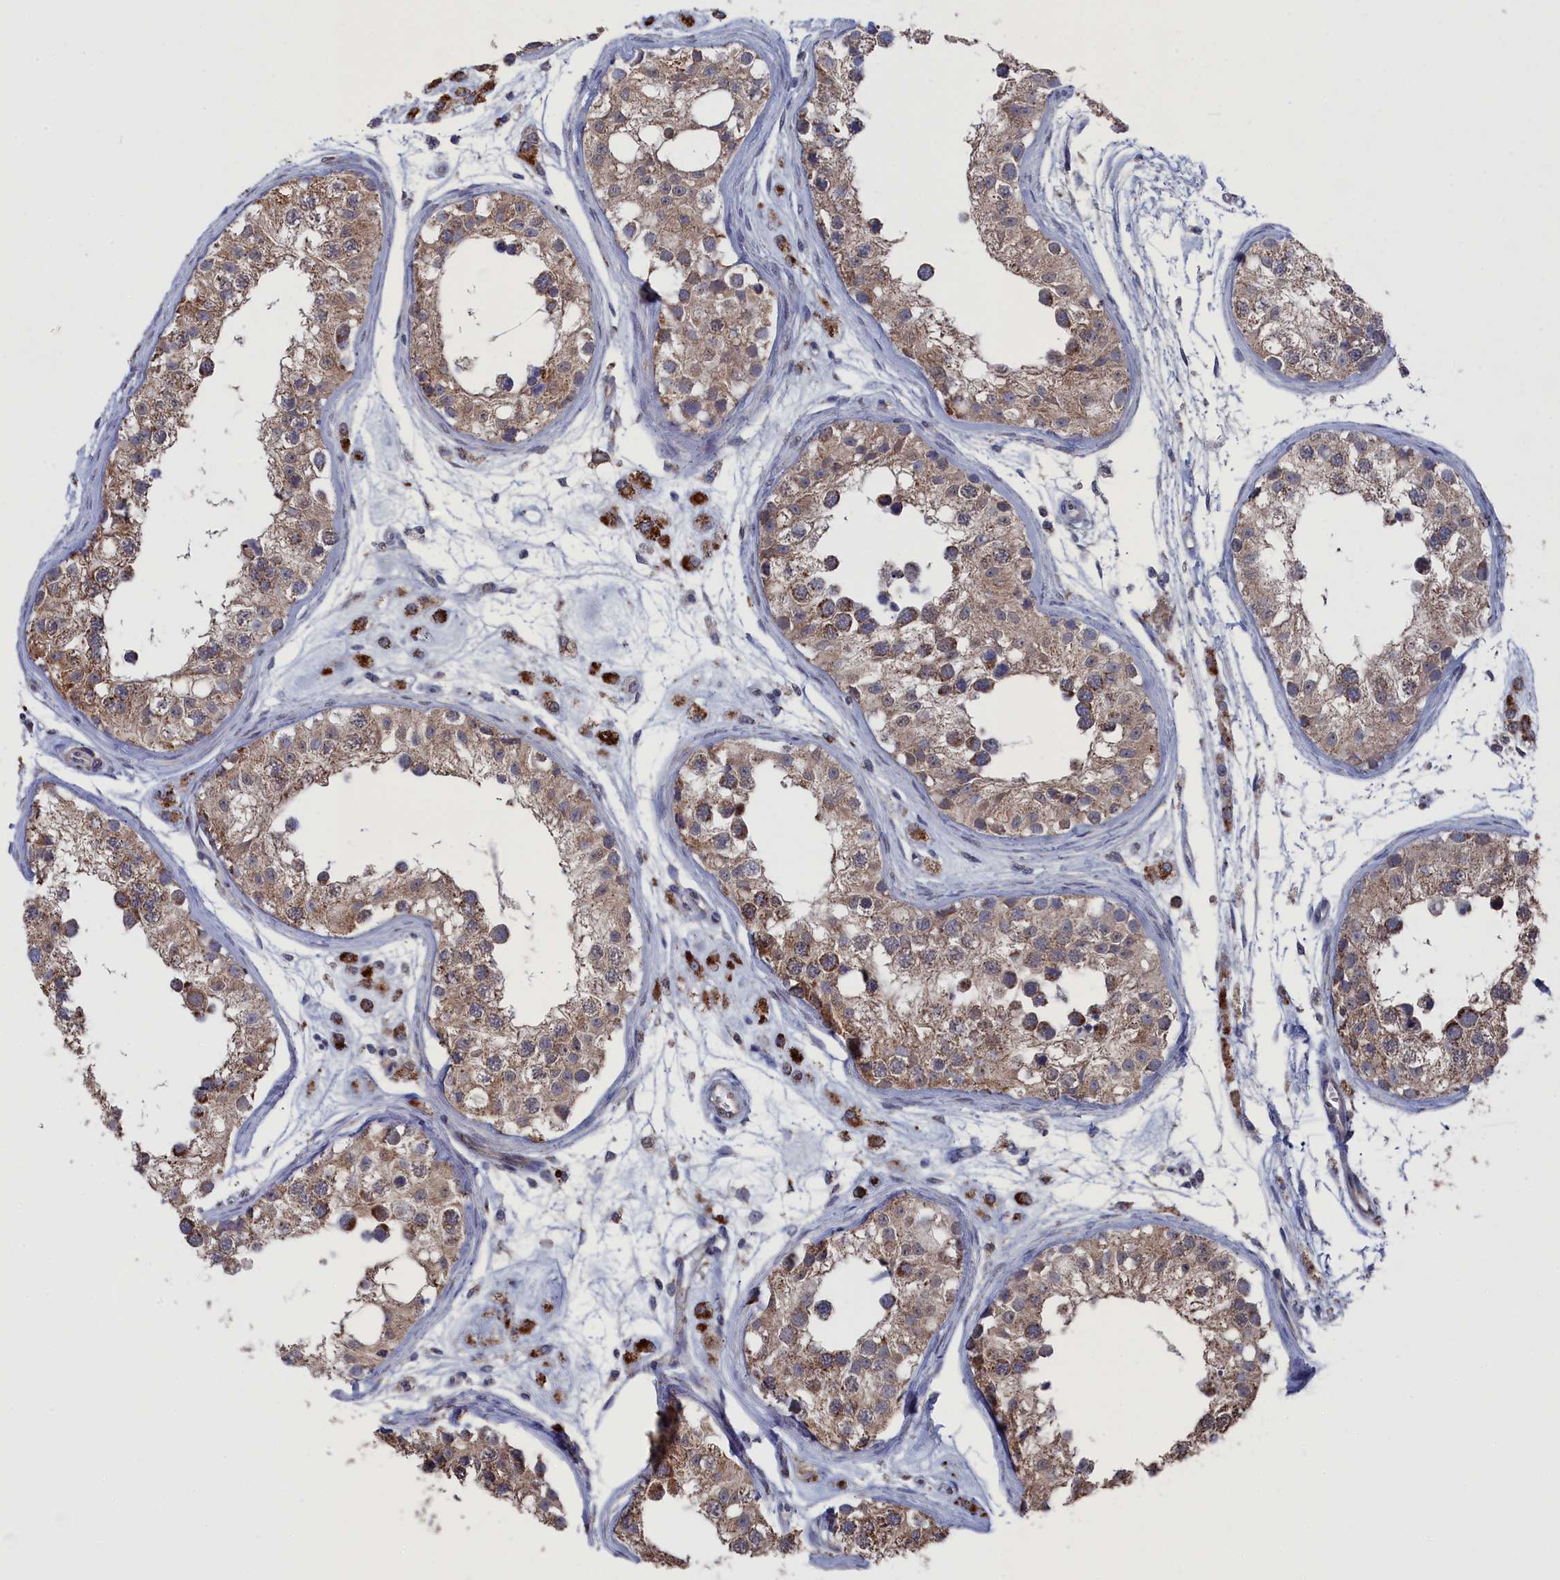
{"staining": {"intensity": "moderate", "quantity": ">75%", "location": "cytoplasmic/membranous"}, "tissue": "testis", "cell_type": "Cells in seminiferous ducts", "image_type": "normal", "snomed": [{"axis": "morphology", "description": "Normal tissue, NOS"}, {"axis": "morphology", "description": "Adenocarcinoma, metastatic, NOS"}, {"axis": "topography", "description": "Testis"}], "caption": "A high-resolution histopathology image shows immunohistochemistry staining of unremarkable testis, which reveals moderate cytoplasmic/membranous expression in approximately >75% of cells in seminiferous ducts.", "gene": "SMG9", "patient": {"sex": "male", "age": 26}}